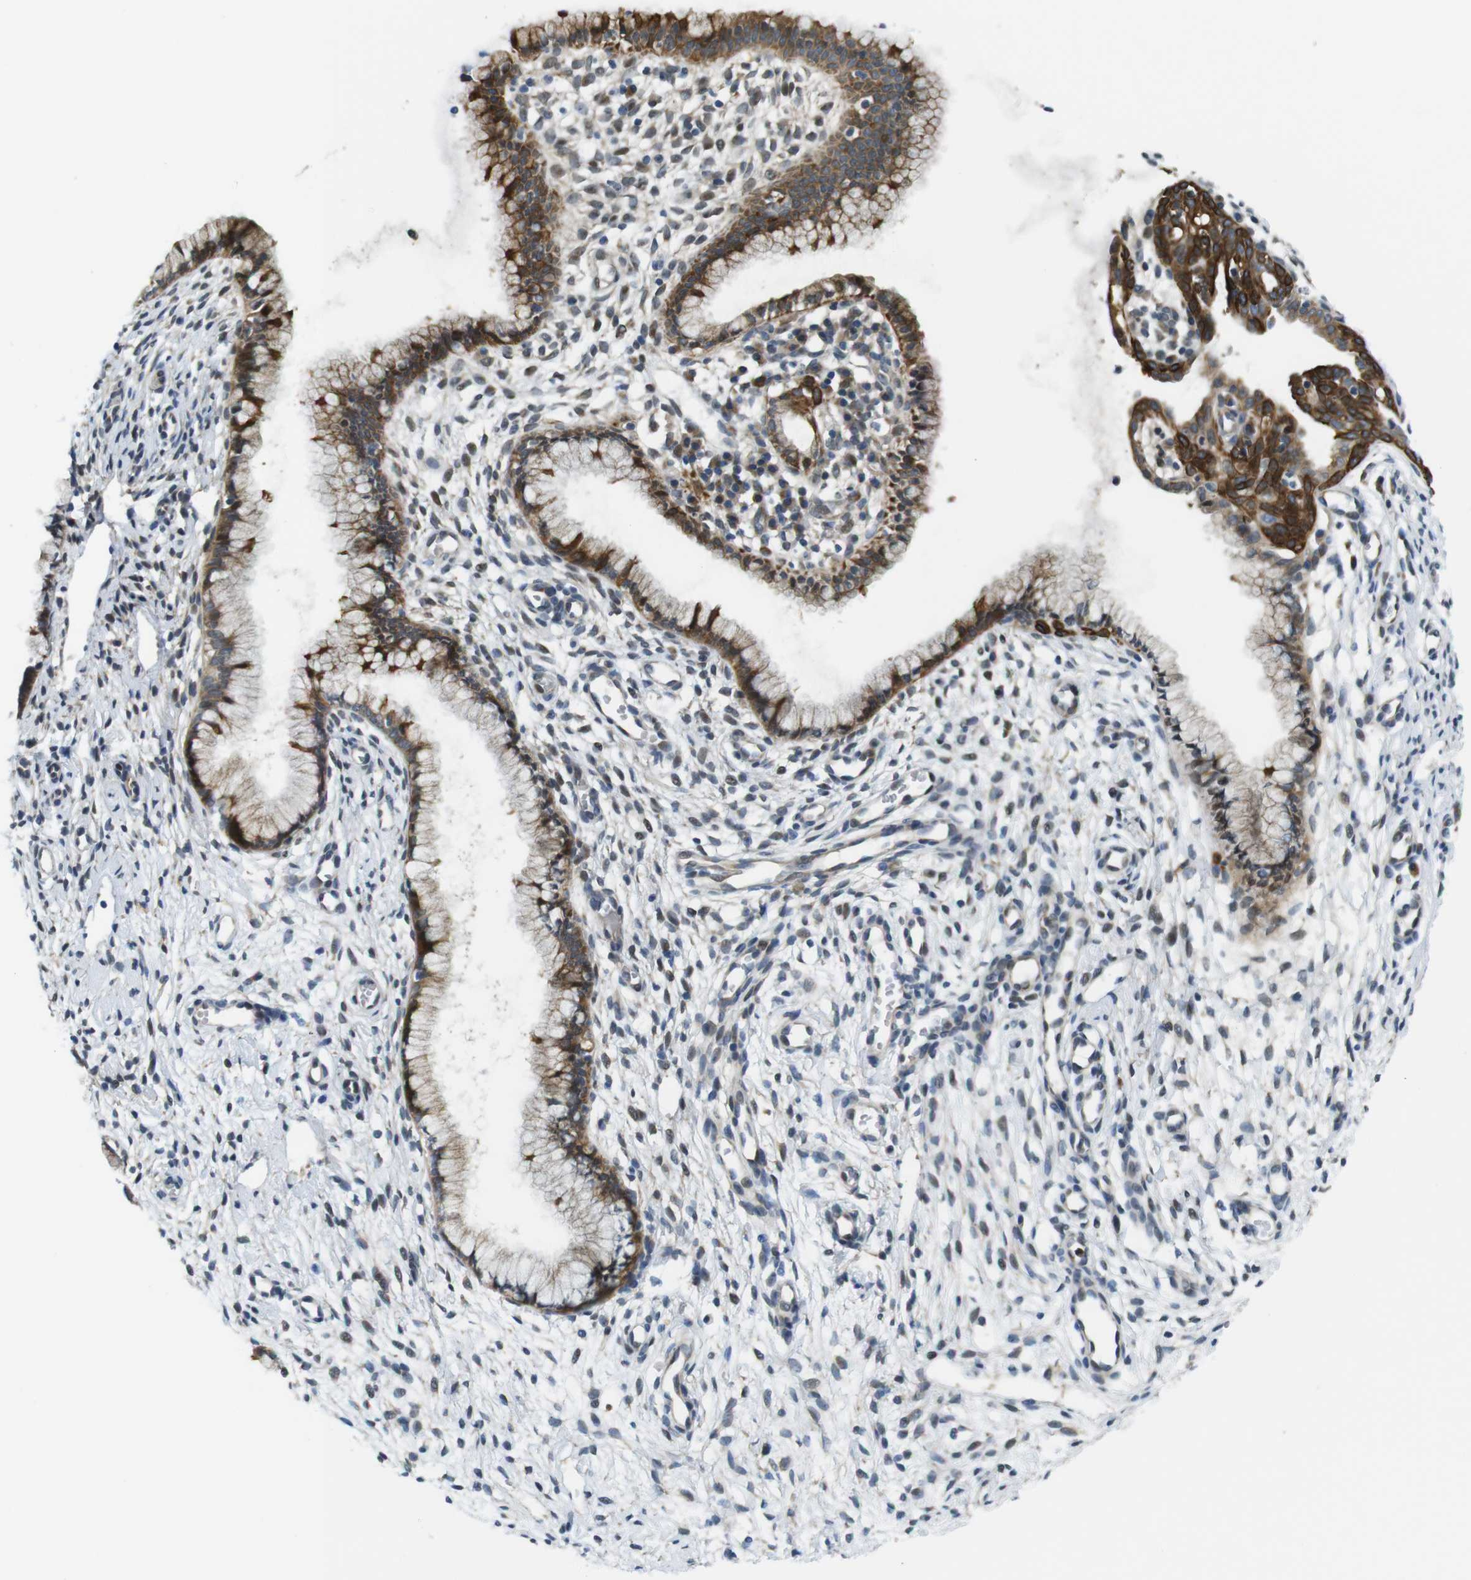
{"staining": {"intensity": "strong", "quantity": ">75%", "location": "cytoplasmic/membranous"}, "tissue": "cervix", "cell_type": "Glandular cells", "image_type": "normal", "snomed": [{"axis": "morphology", "description": "Normal tissue, NOS"}, {"axis": "topography", "description": "Cervix"}], "caption": "Protein staining displays strong cytoplasmic/membranous staining in approximately >75% of glandular cells in unremarkable cervix.", "gene": "ZDHHC3", "patient": {"sex": "female", "age": 65}}